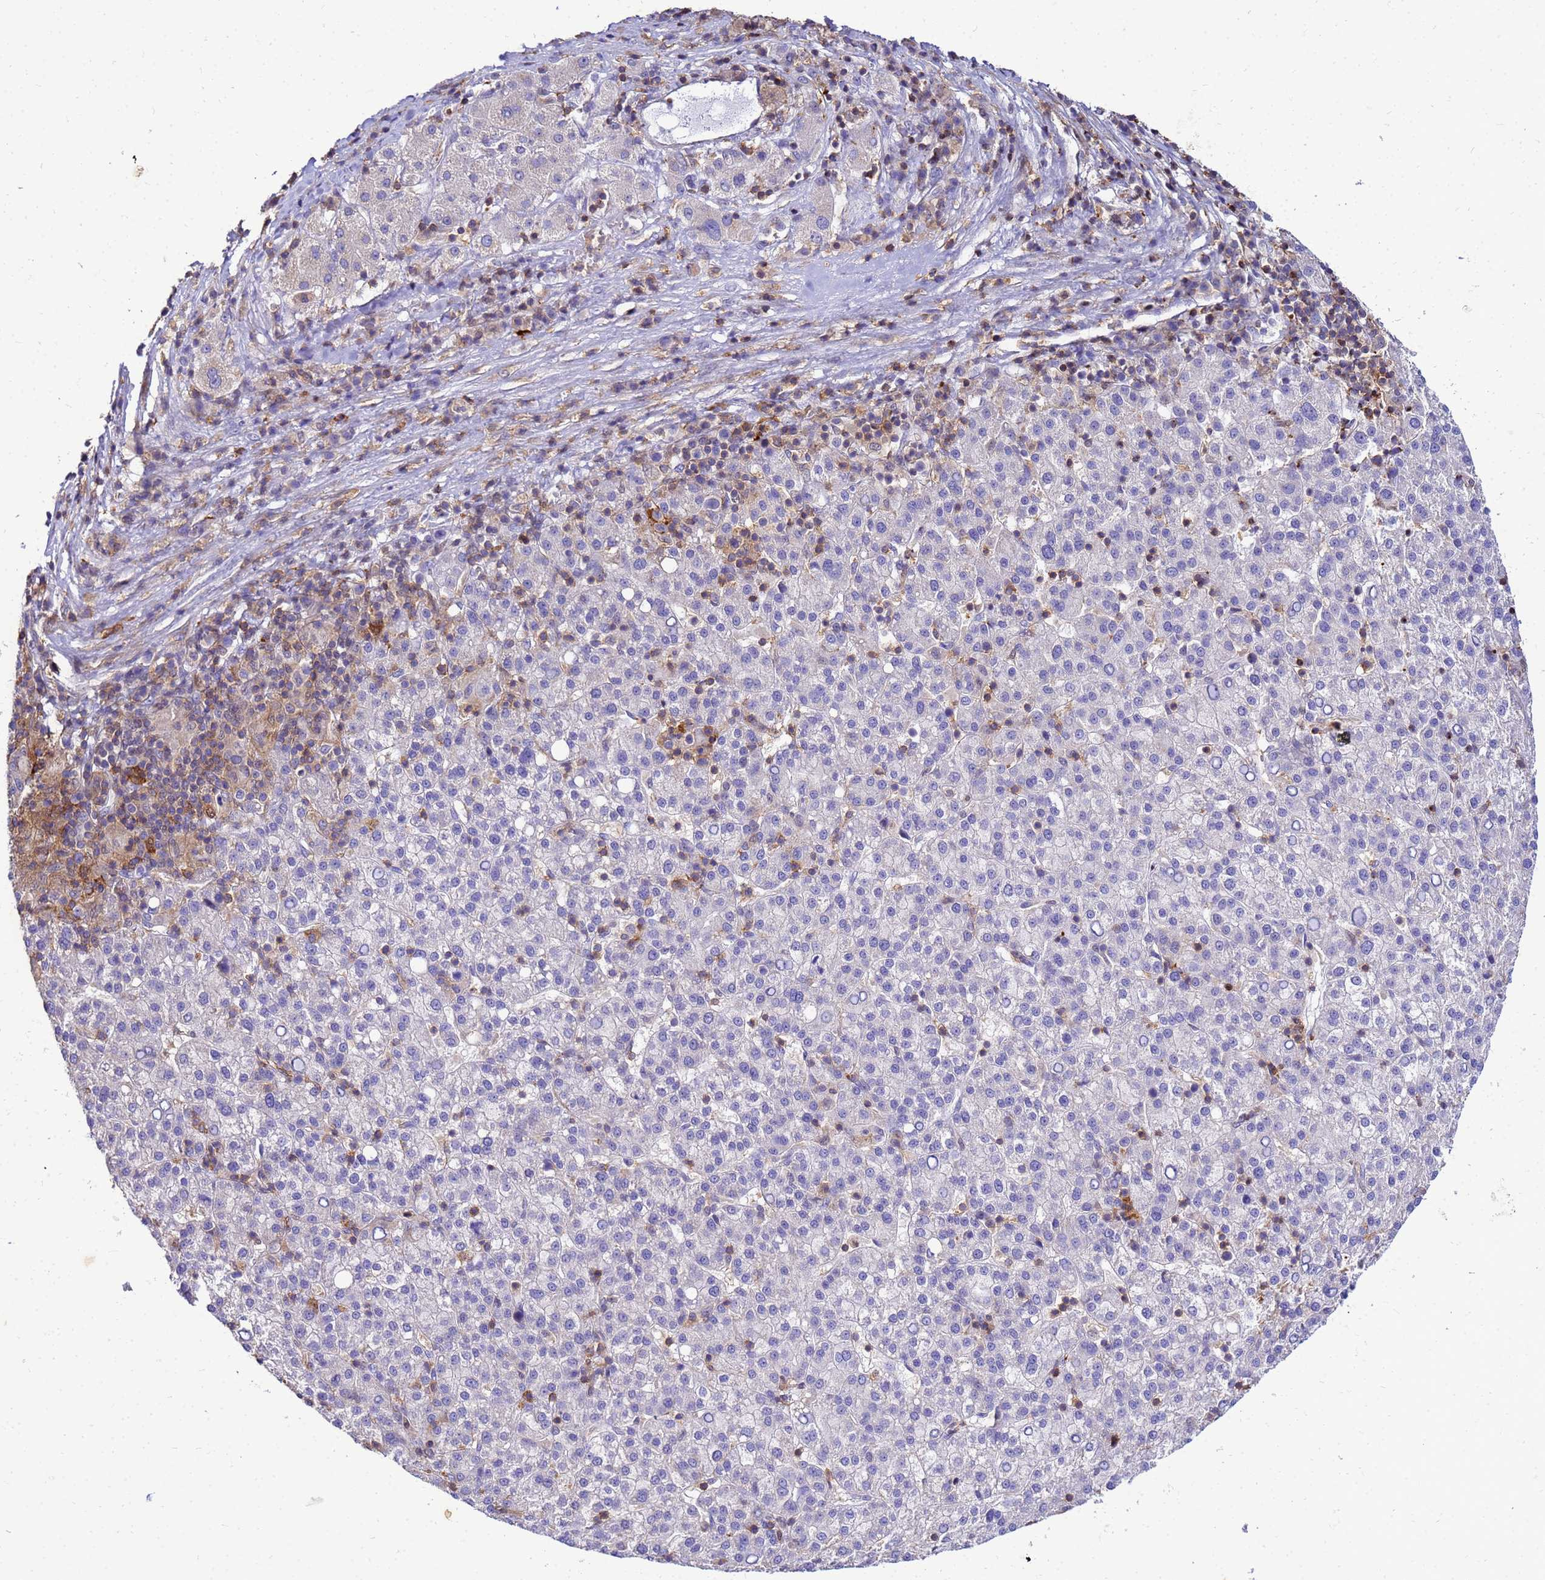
{"staining": {"intensity": "negative", "quantity": "none", "location": "none"}, "tissue": "liver cancer", "cell_type": "Tumor cells", "image_type": "cancer", "snomed": [{"axis": "morphology", "description": "Carcinoma, Hepatocellular, NOS"}, {"axis": "topography", "description": "Liver"}], "caption": "Tumor cells show no significant protein staining in liver hepatocellular carcinoma.", "gene": "DBNDD2", "patient": {"sex": "female", "age": 58}}